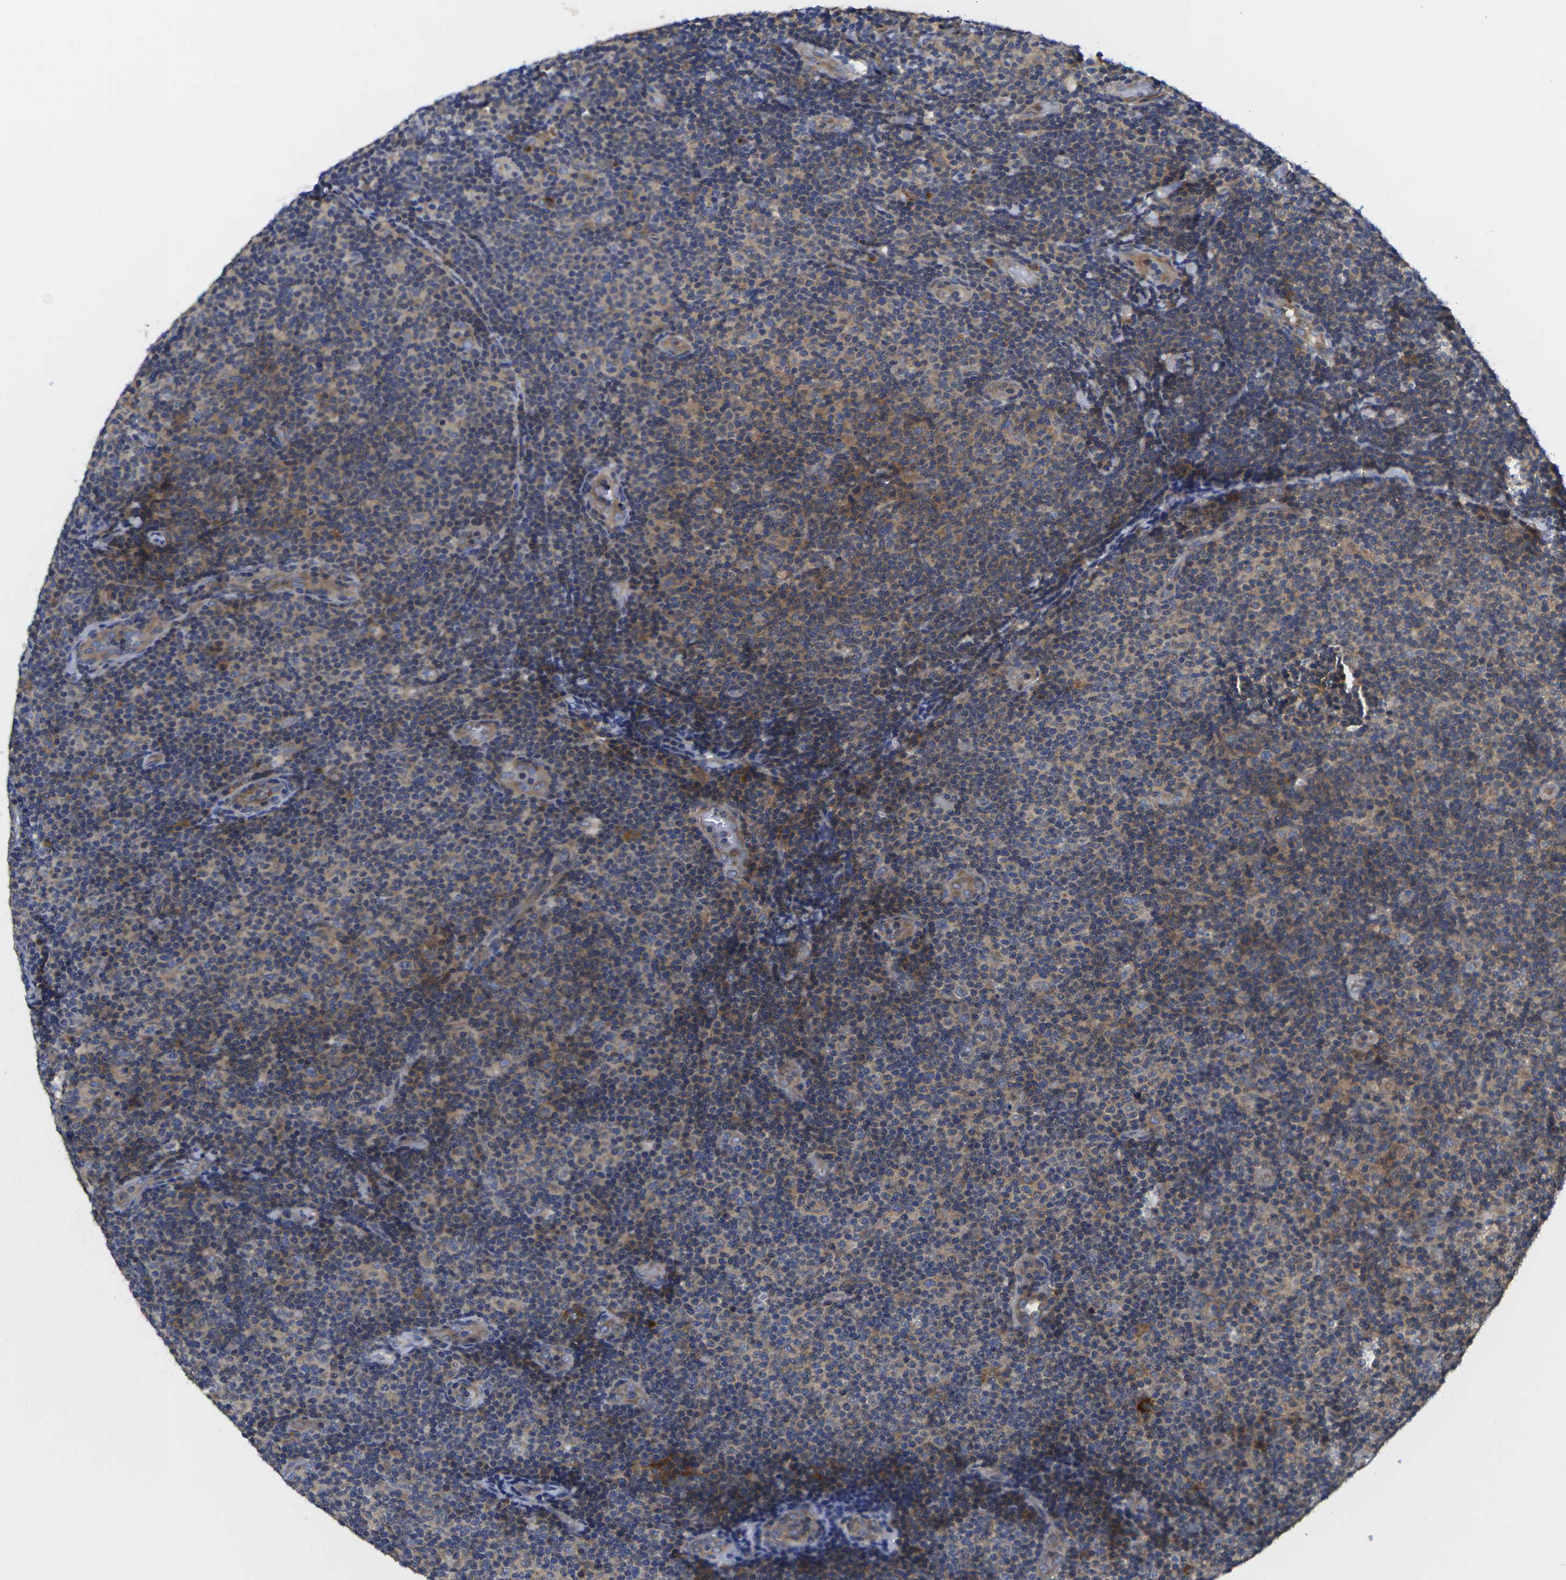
{"staining": {"intensity": "moderate", "quantity": "<25%", "location": "cytoplasmic/membranous"}, "tissue": "lymphoma", "cell_type": "Tumor cells", "image_type": "cancer", "snomed": [{"axis": "morphology", "description": "Malignant lymphoma, non-Hodgkin's type, Low grade"}, {"axis": "topography", "description": "Lymph node"}], "caption": "A high-resolution image shows immunohistochemistry (IHC) staining of low-grade malignant lymphoma, non-Hodgkin's type, which reveals moderate cytoplasmic/membranous staining in about <25% of tumor cells.", "gene": "TMCC2", "patient": {"sex": "male", "age": 83}}